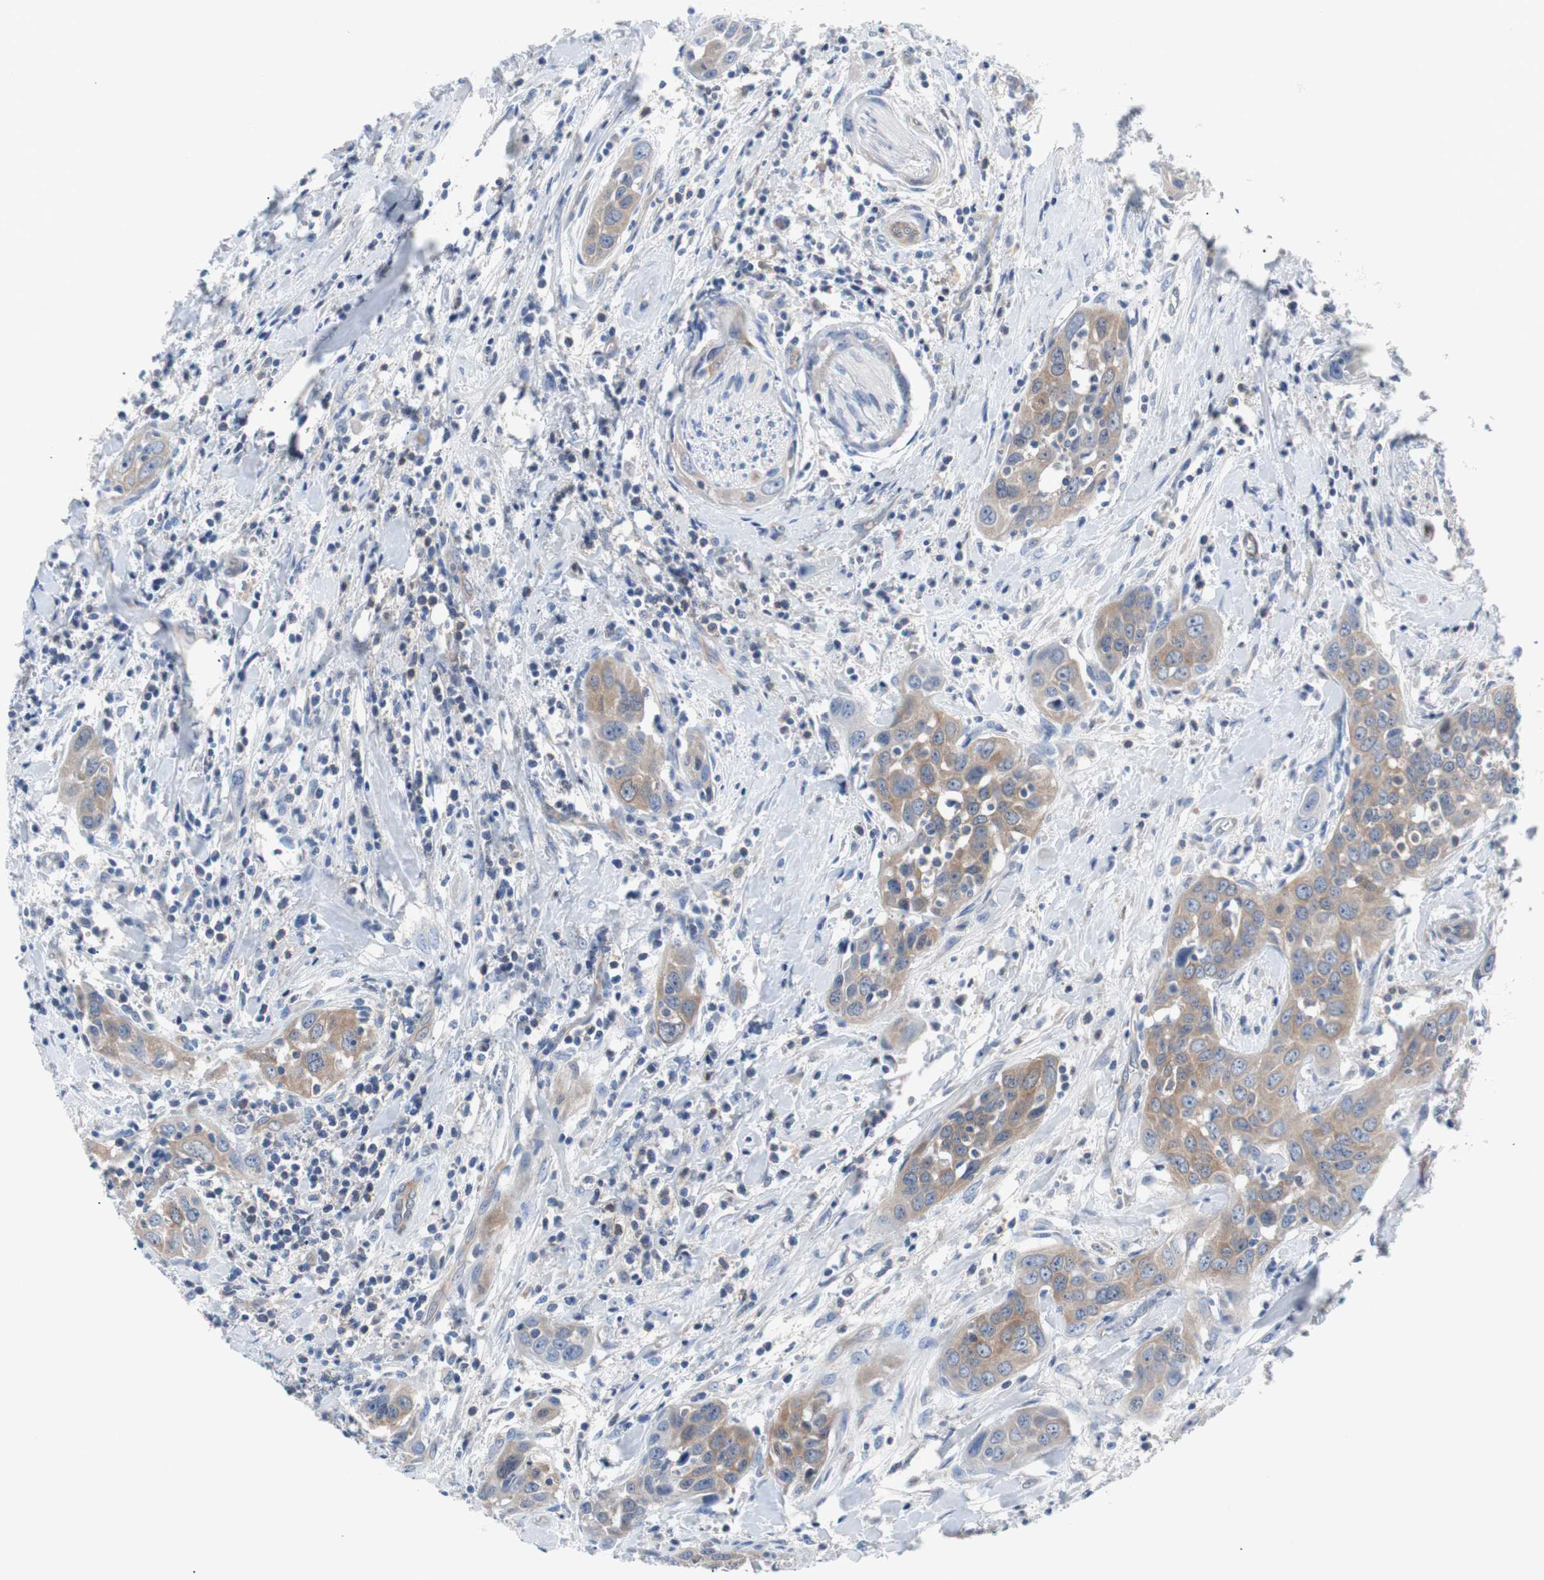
{"staining": {"intensity": "moderate", "quantity": ">75%", "location": "cytoplasmic/membranous"}, "tissue": "head and neck cancer", "cell_type": "Tumor cells", "image_type": "cancer", "snomed": [{"axis": "morphology", "description": "Squamous cell carcinoma, NOS"}, {"axis": "topography", "description": "Oral tissue"}, {"axis": "topography", "description": "Head-Neck"}], "caption": "Immunohistochemical staining of human head and neck squamous cell carcinoma demonstrates medium levels of moderate cytoplasmic/membranous protein expression in about >75% of tumor cells.", "gene": "EEF2K", "patient": {"sex": "female", "age": 50}}